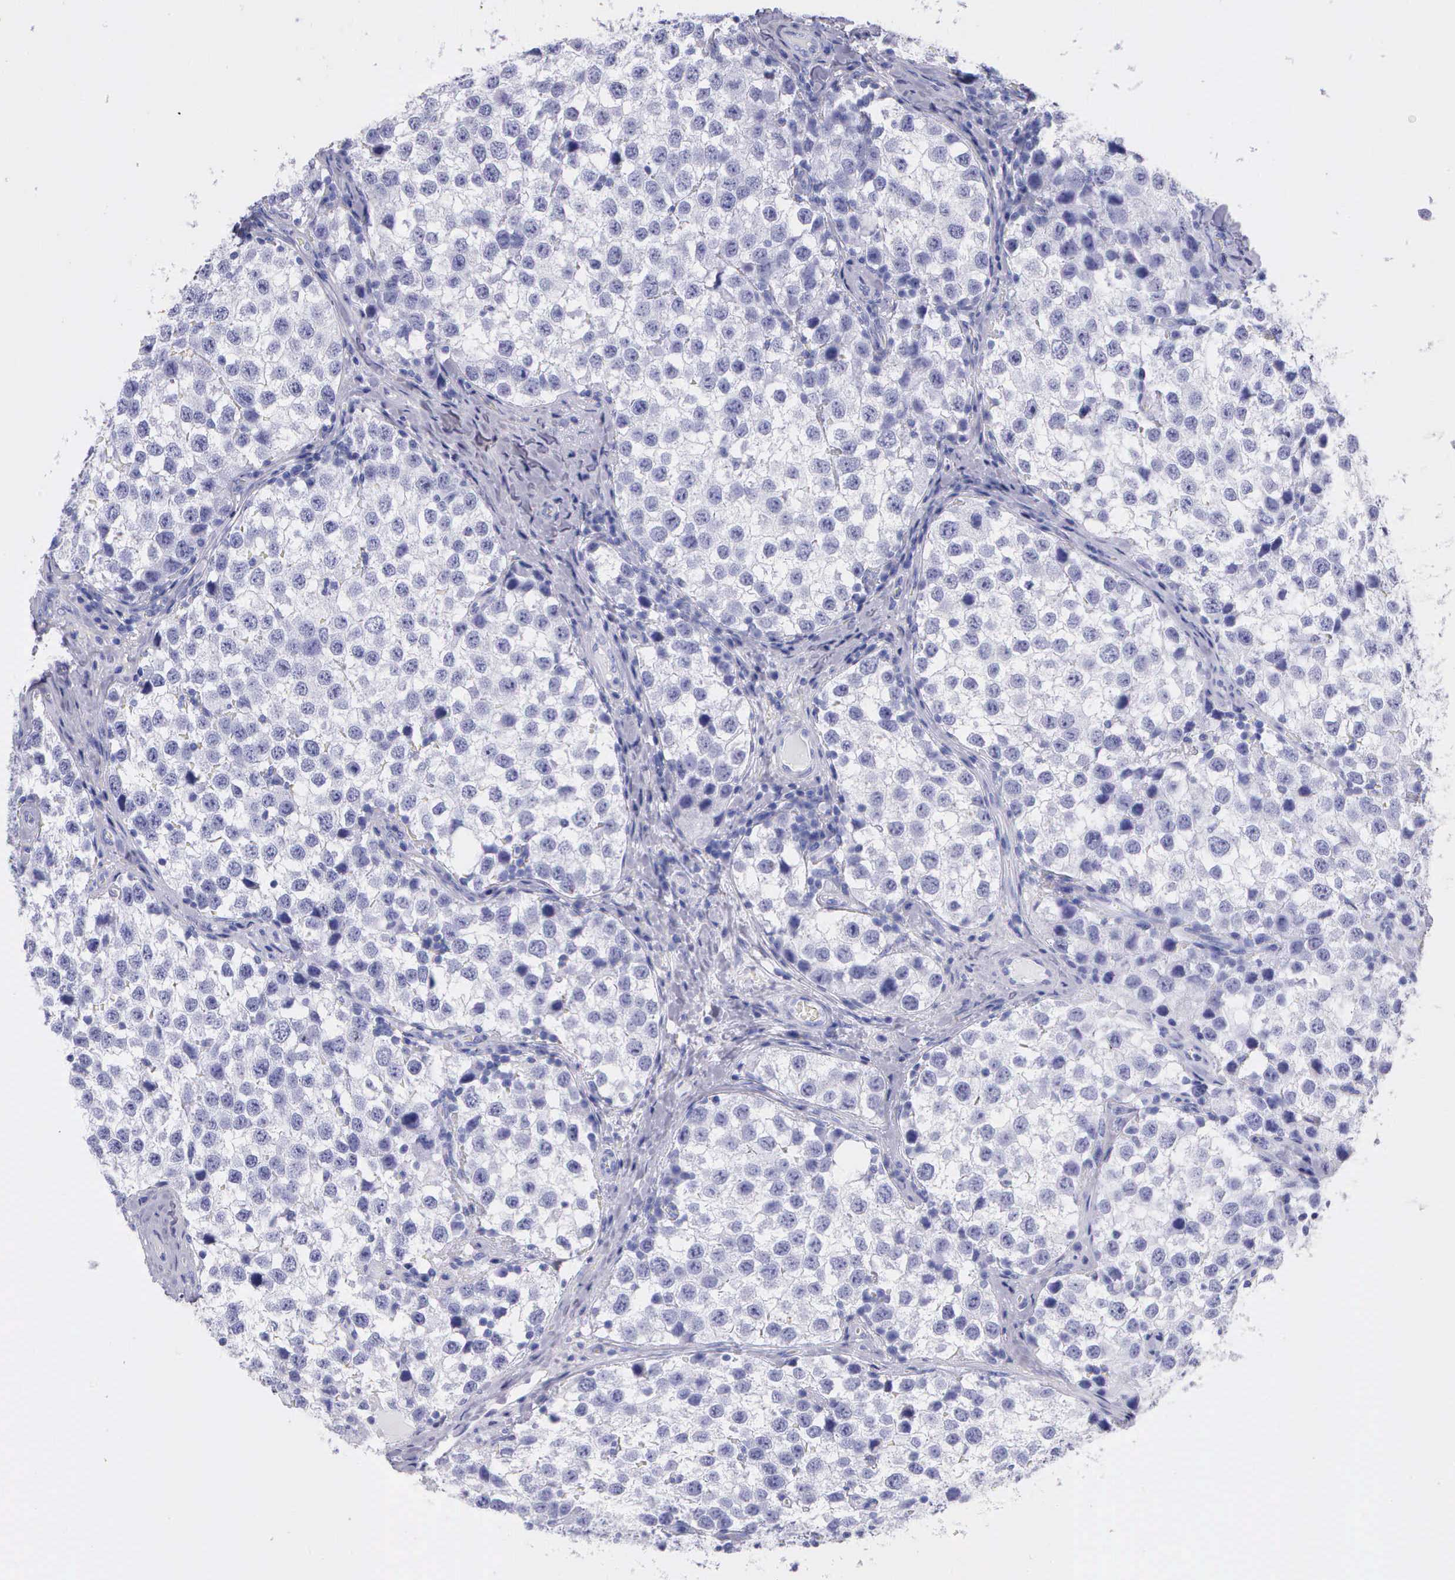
{"staining": {"intensity": "negative", "quantity": "none", "location": "none"}, "tissue": "testis cancer", "cell_type": "Tumor cells", "image_type": "cancer", "snomed": [{"axis": "morphology", "description": "Seminoma, NOS"}, {"axis": "topography", "description": "Testis"}], "caption": "This is an immunohistochemistry (IHC) image of human seminoma (testis). There is no staining in tumor cells.", "gene": "KLK3", "patient": {"sex": "male", "age": 39}}